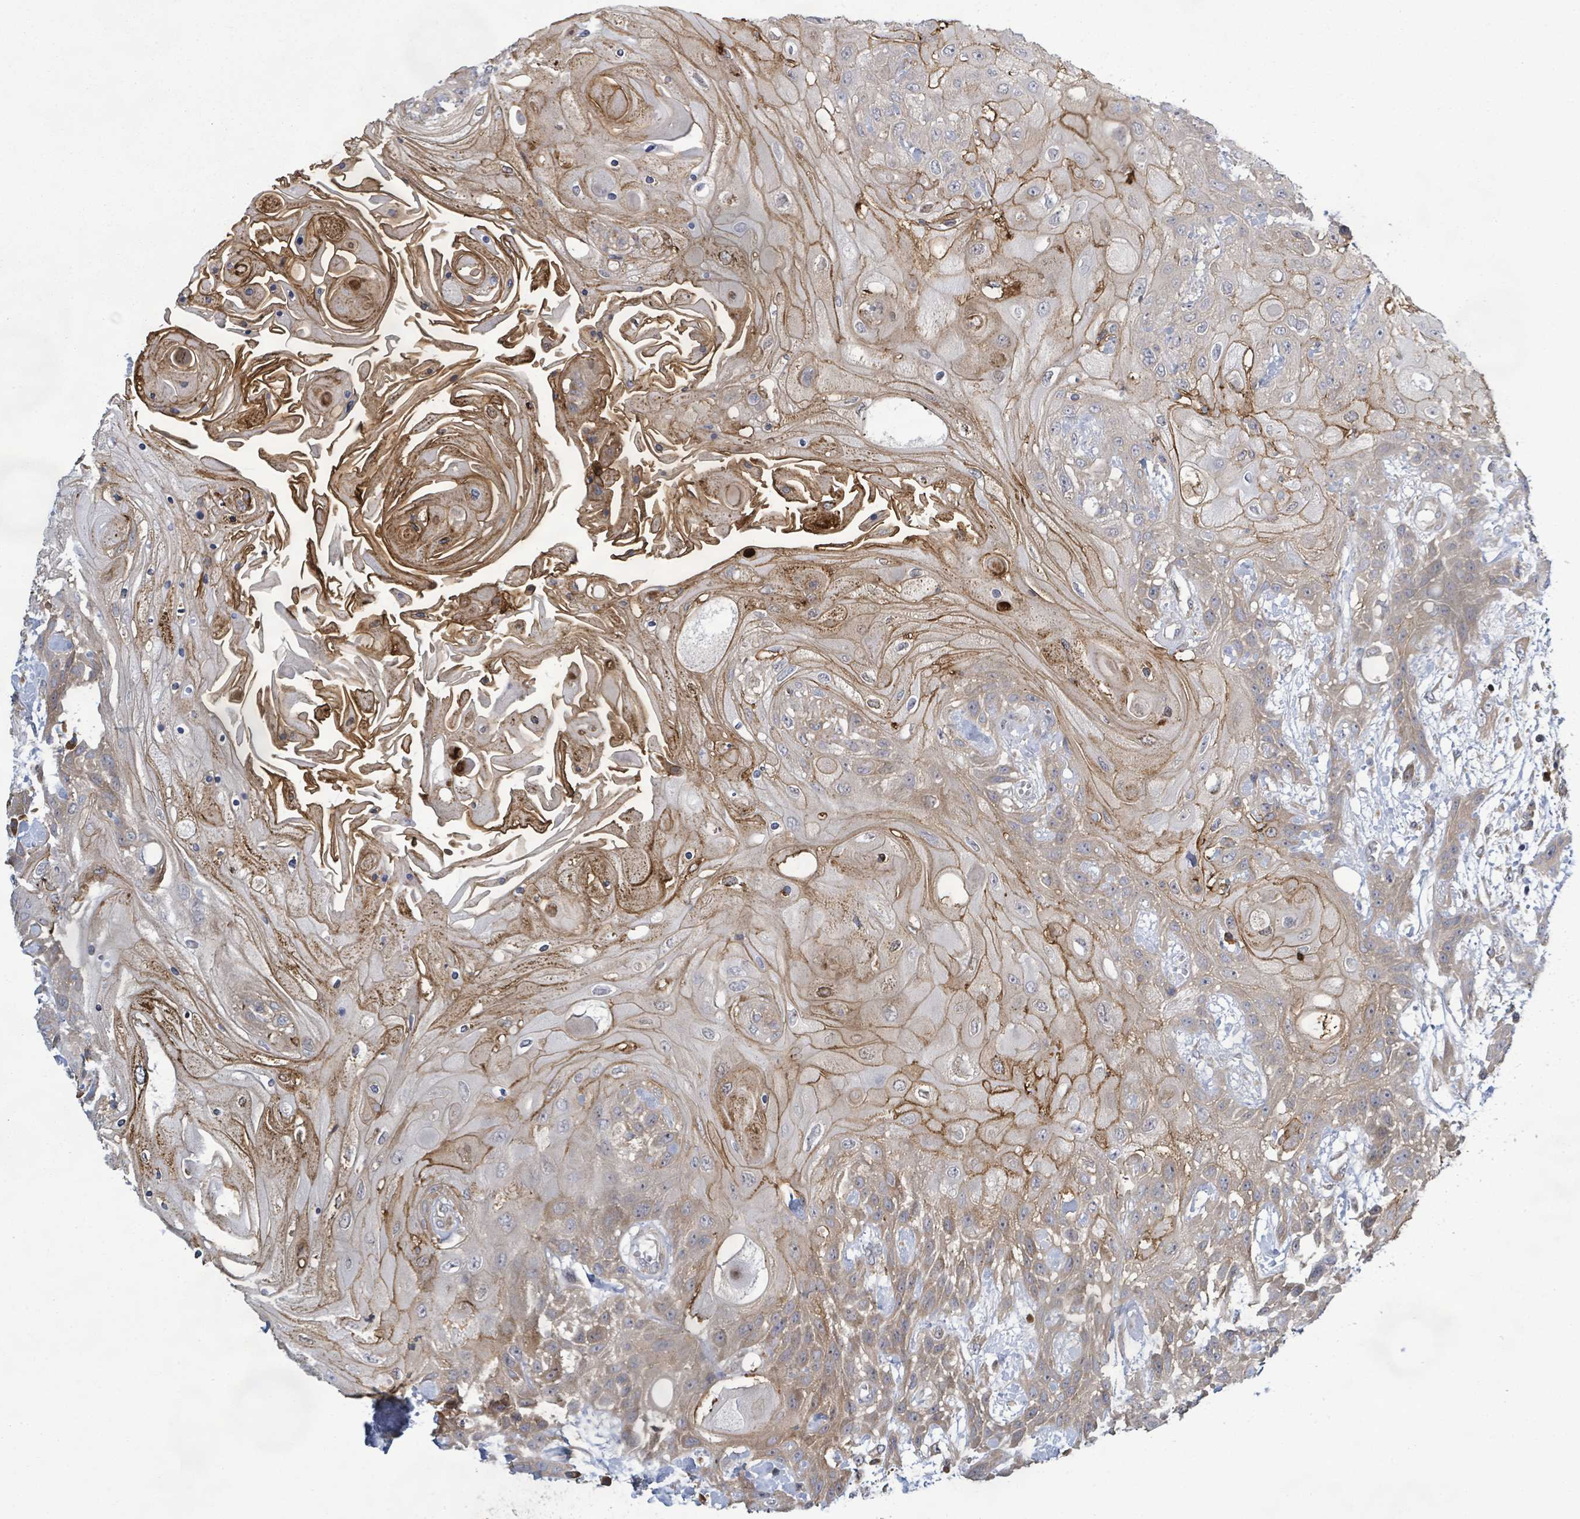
{"staining": {"intensity": "moderate", "quantity": ">75%", "location": "cytoplasmic/membranous"}, "tissue": "head and neck cancer", "cell_type": "Tumor cells", "image_type": "cancer", "snomed": [{"axis": "morphology", "description": "Squamous cell carcinoma, NOS"}, {"axis": "topography", "description": "Head-Neck"}], "caption": "There is medium levels of moderate cytoplasmic/membranous staining in tumor cells of squamous cell carcinoma (head and neck), as demonstrated by immunohistochemical staining (brown color).", "gene": "ATP13A1", "patient": {"sex": "female", "age": 43}}